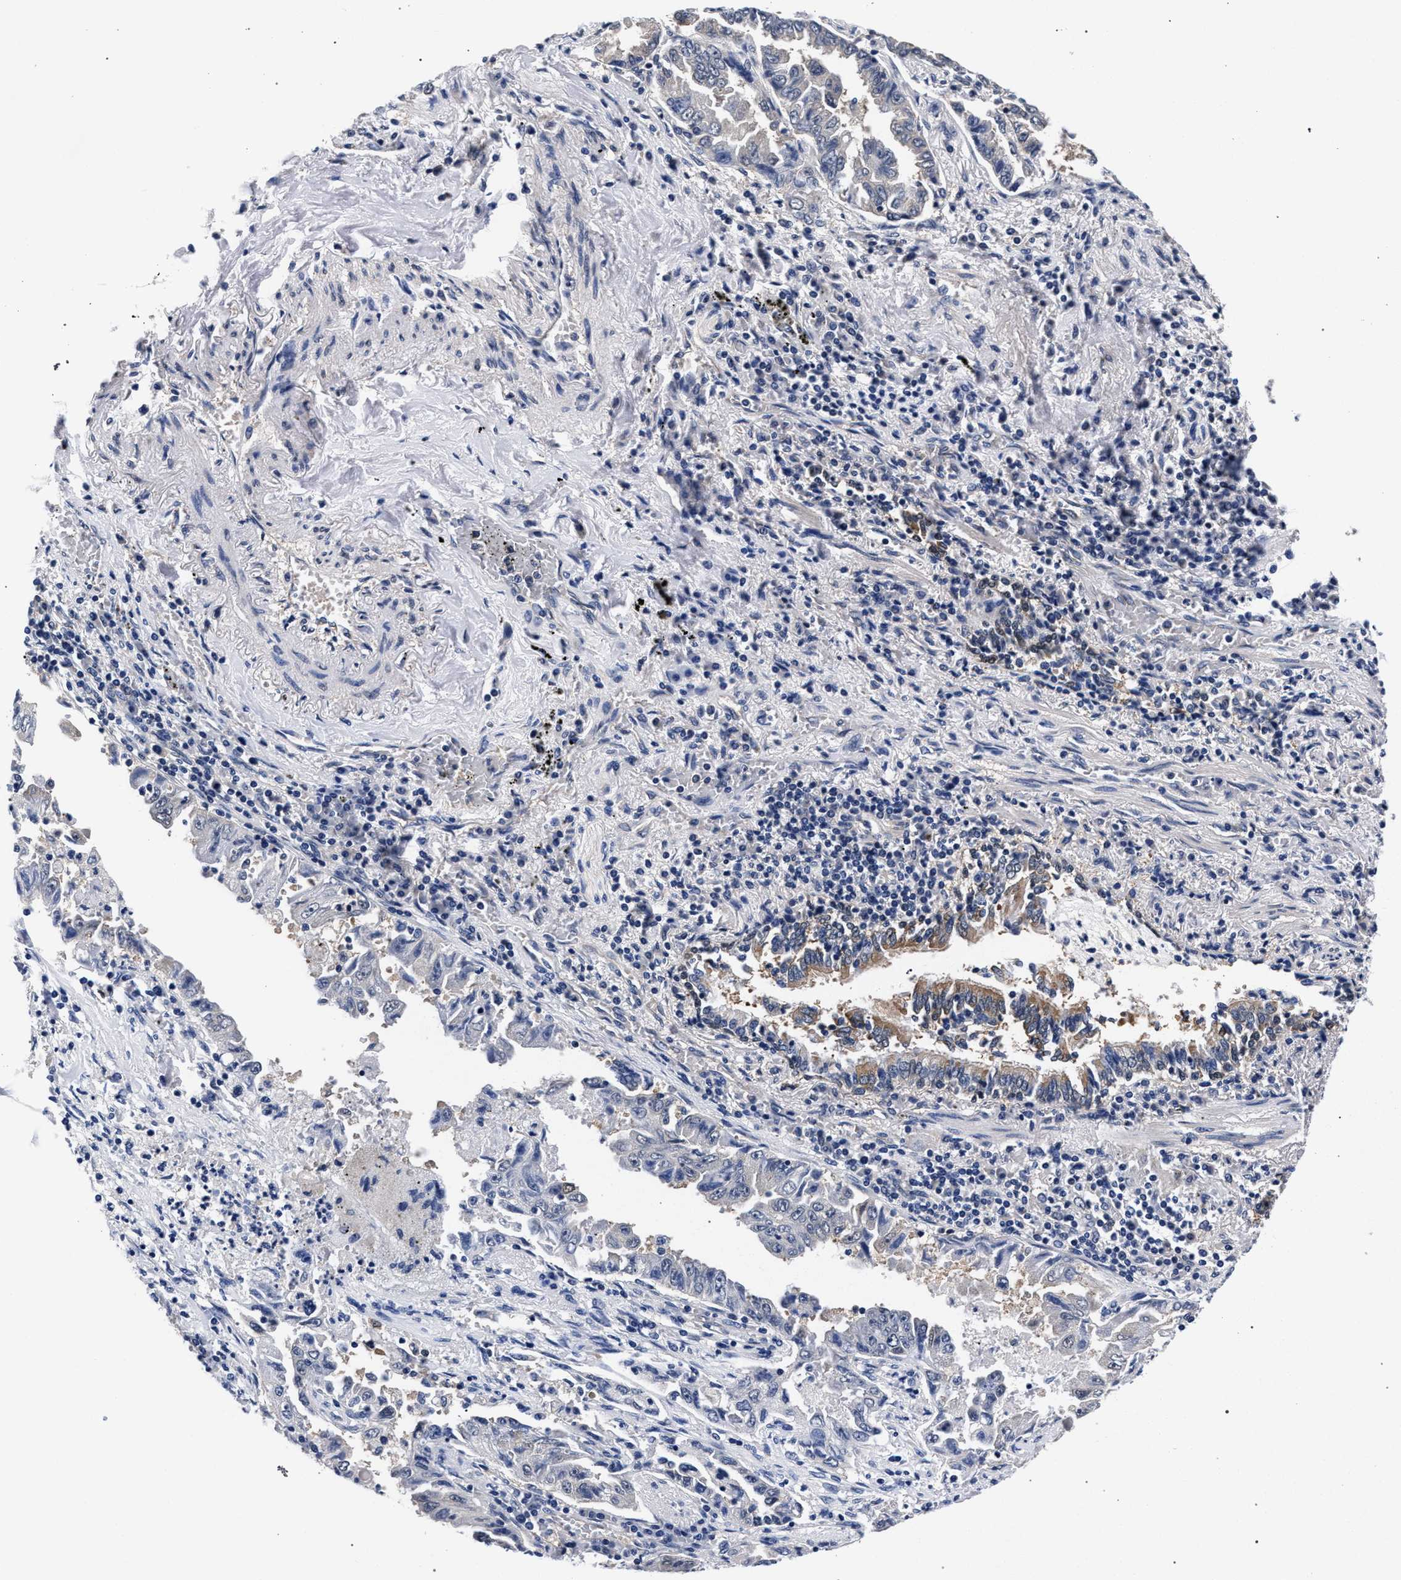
{"staining": {"intensity": "negative", "quantity": "none", "location": "none"}, "tissue": "lung cancer", "cell_type": "Tumor cells", "image_type": "cancer", "snomed": [{"axis": "morphology", "description": "Adenocarcinoma, NOS"}, {"axis": "topography", "description": "Lung"}], "caption": "The immunohistochemistry histopathology image has no significant expression in tumor cells of lung cancer (adenocarcinoma) tissue.", "gene": "RBM33", "patient": {"sex": "female", "age": 51}}